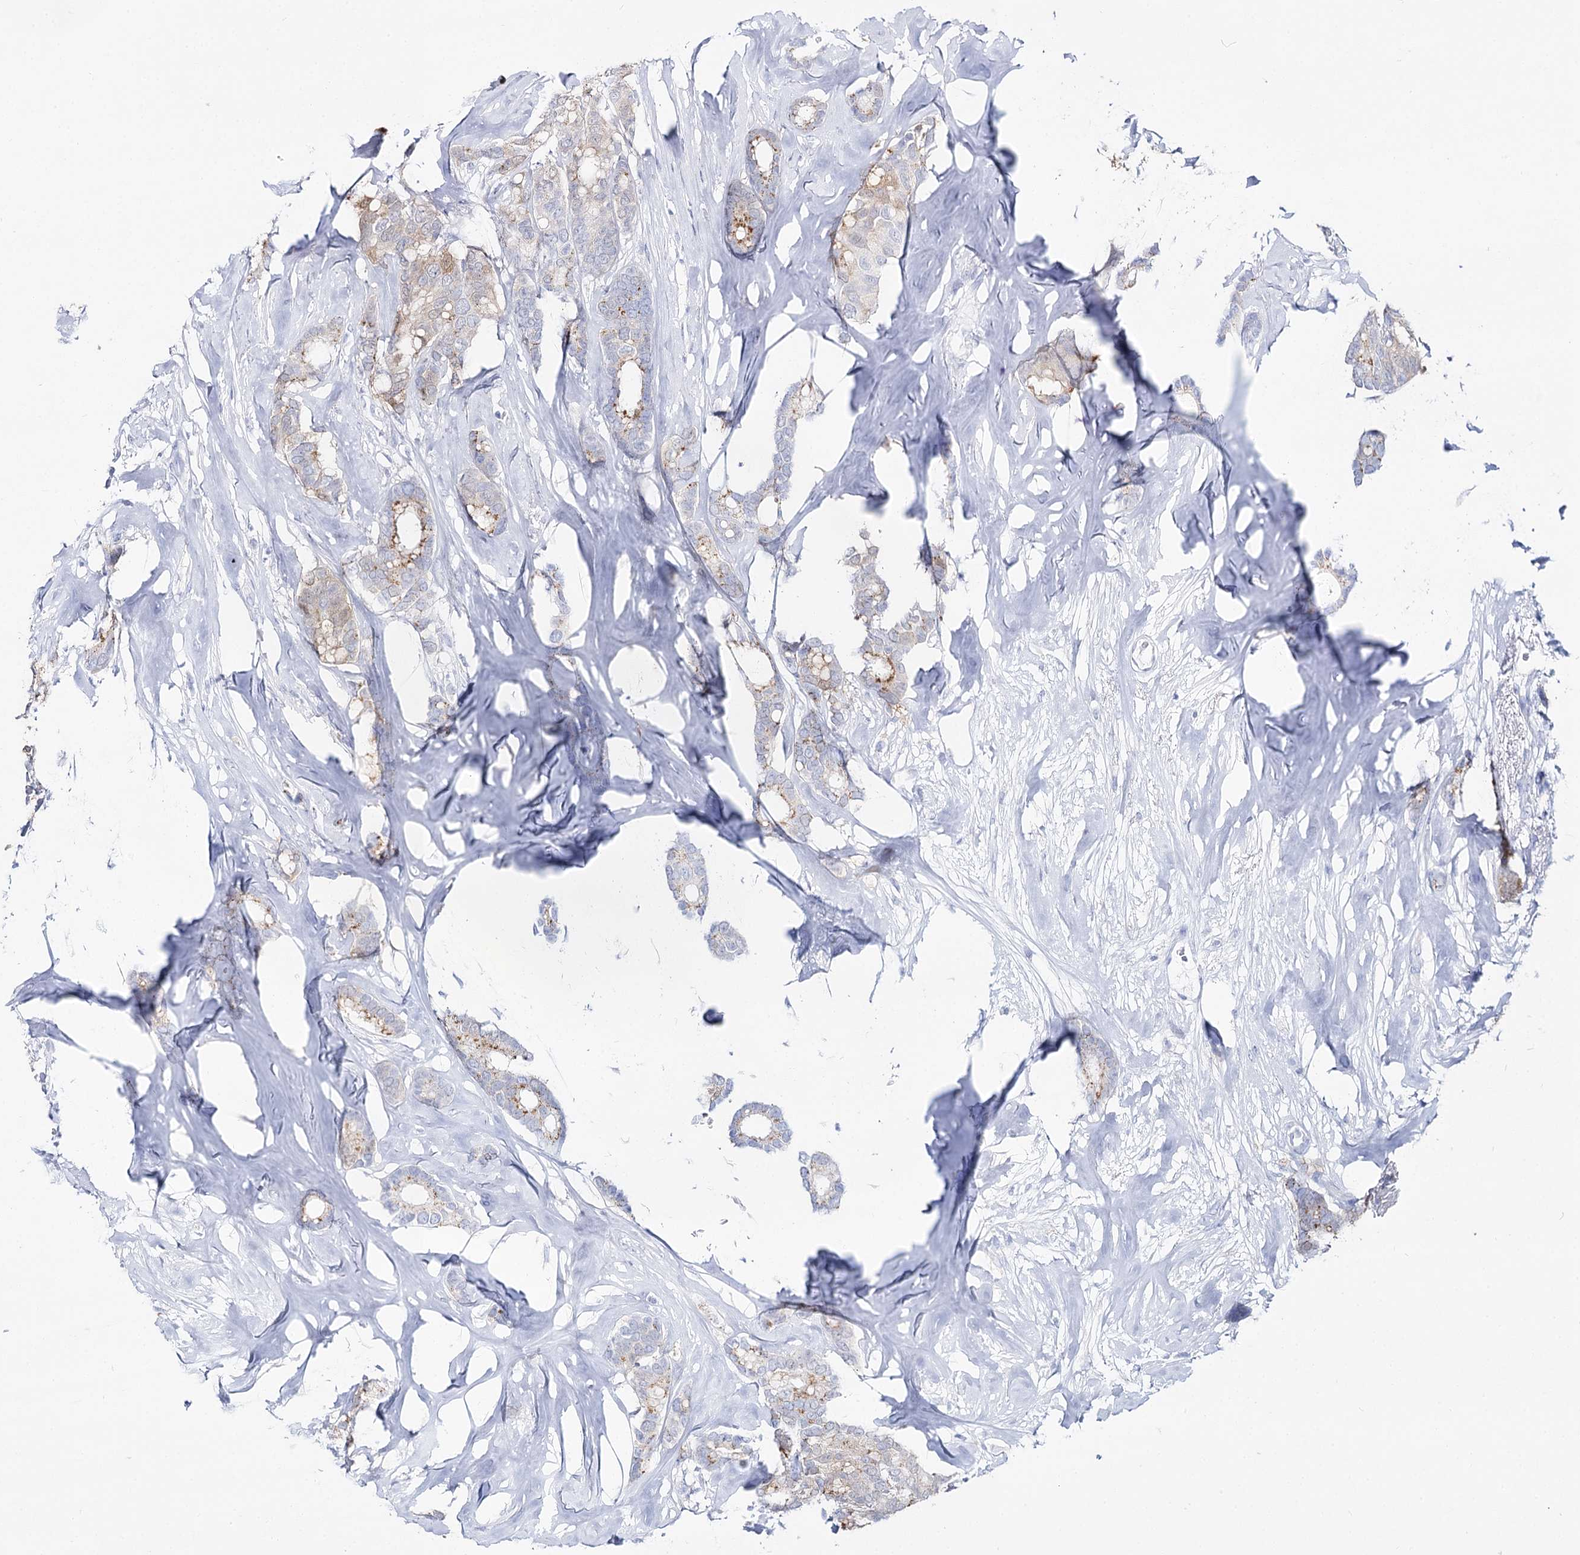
{"staining": {"intensity": "moderate", "quantity": "<25%", "location": "cytoplasmic/membranous"}, "tissue": "breast cancer", "cell_type": "Tumor cells", "image_type": "cancer", "snomed": [{"axis": "morphology", "description": "Duct carcinoma"}, {"axis": "topography", "description": "Breast"}], "caption": "Immunohistochemical staining of breast intraductal carcinoma demonstrates low levels of moderate cytoplasmic/membranous expression in approximately <25% of tumor cells. The staining is performed using DAB brown chromogen to label protein expression. The nuclei are counter-stained blue using hematoxylin.", "gene": "SLC3A1", "patient": {"sex": "female", "age": 87}}